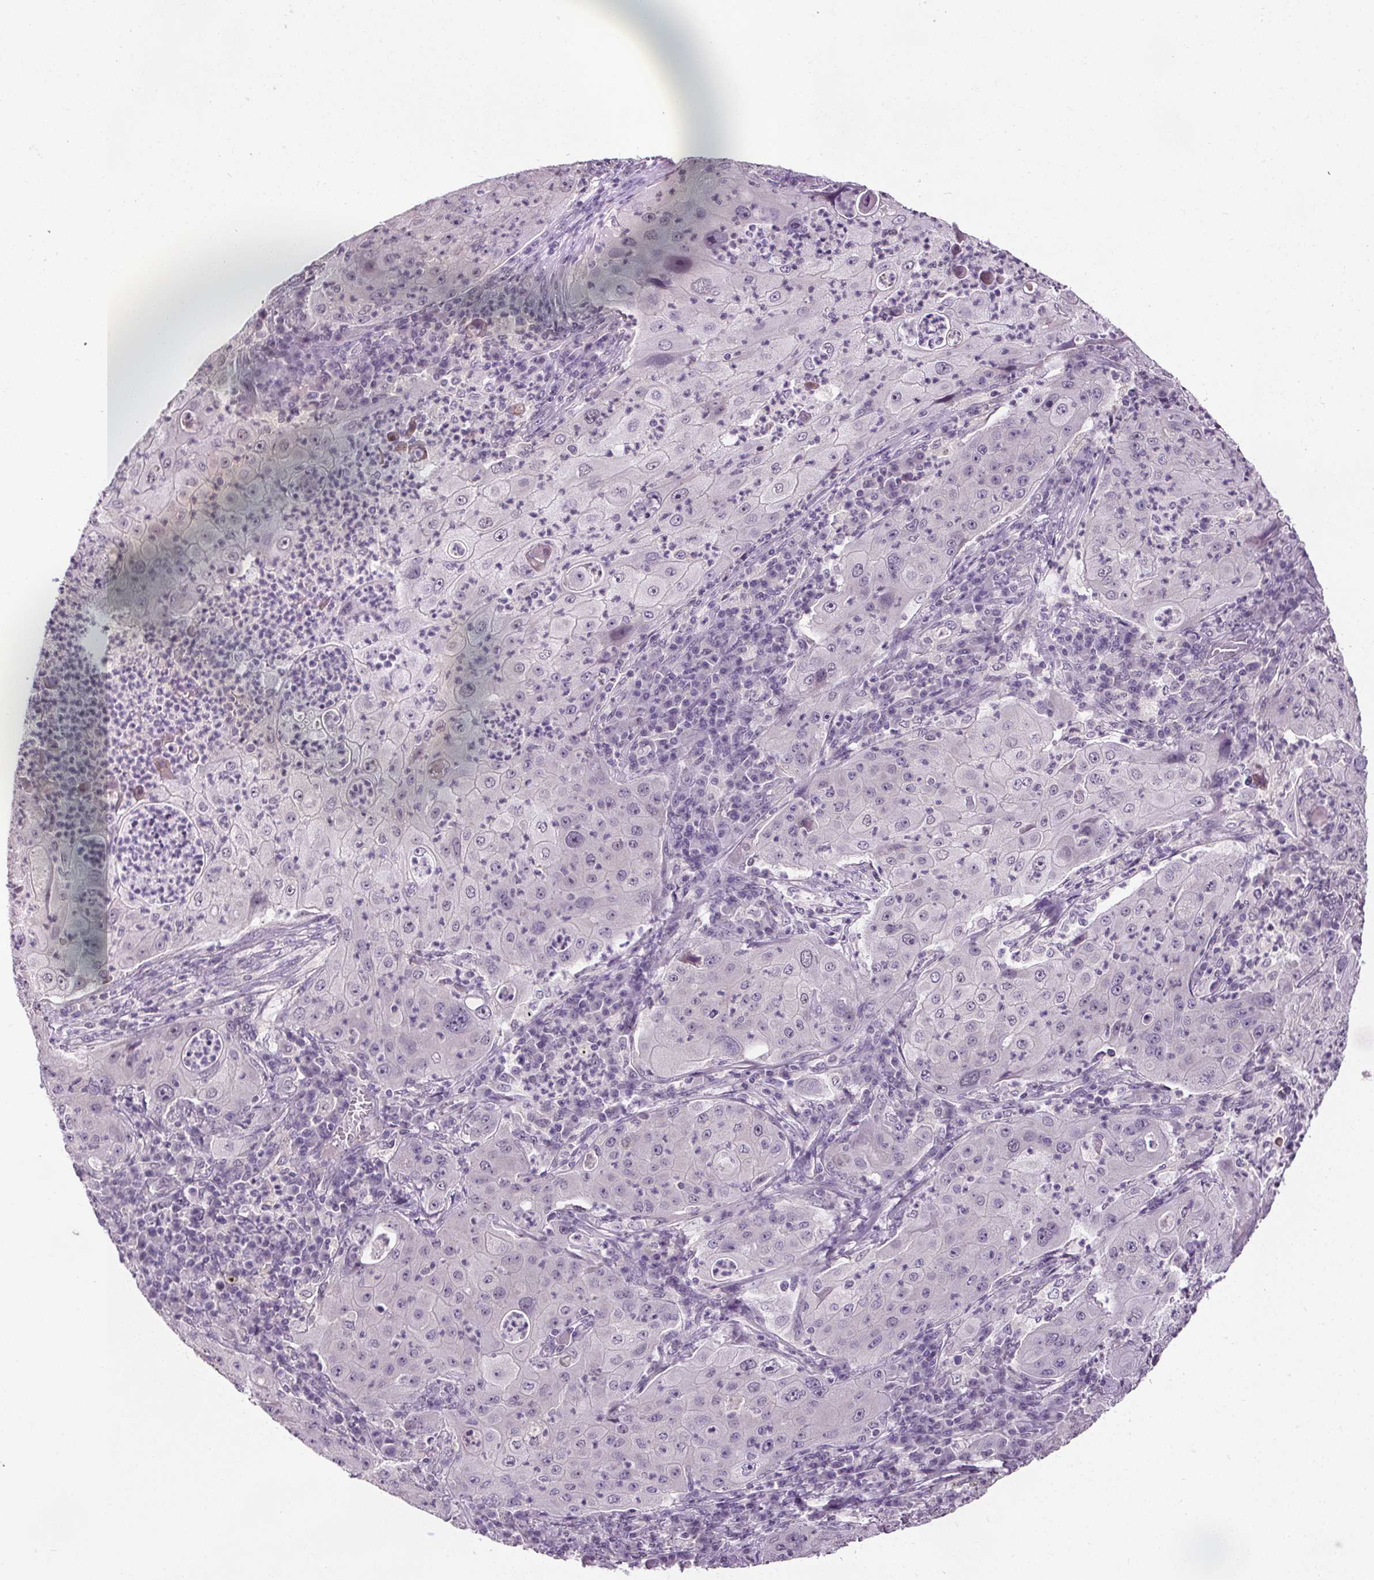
{"staining": {"intensity": "negative", "quantity": "none", "location": "none"}, "tissue": "lung cancer", "cell_type": "Tumor cells", "image_type": "cancer", "snomed": [{"axis": "morphology", "description": "Squamous cell carcinoma, NOS"}, {"axis": "topography", "description": "Lung"}], "caption": "Lung squamous cell carcinoma stained for a protein using IHC shows no positivity tumor cells.", "gene": "SLC2A9", "patient": {"sex": "female", "age": 59}}